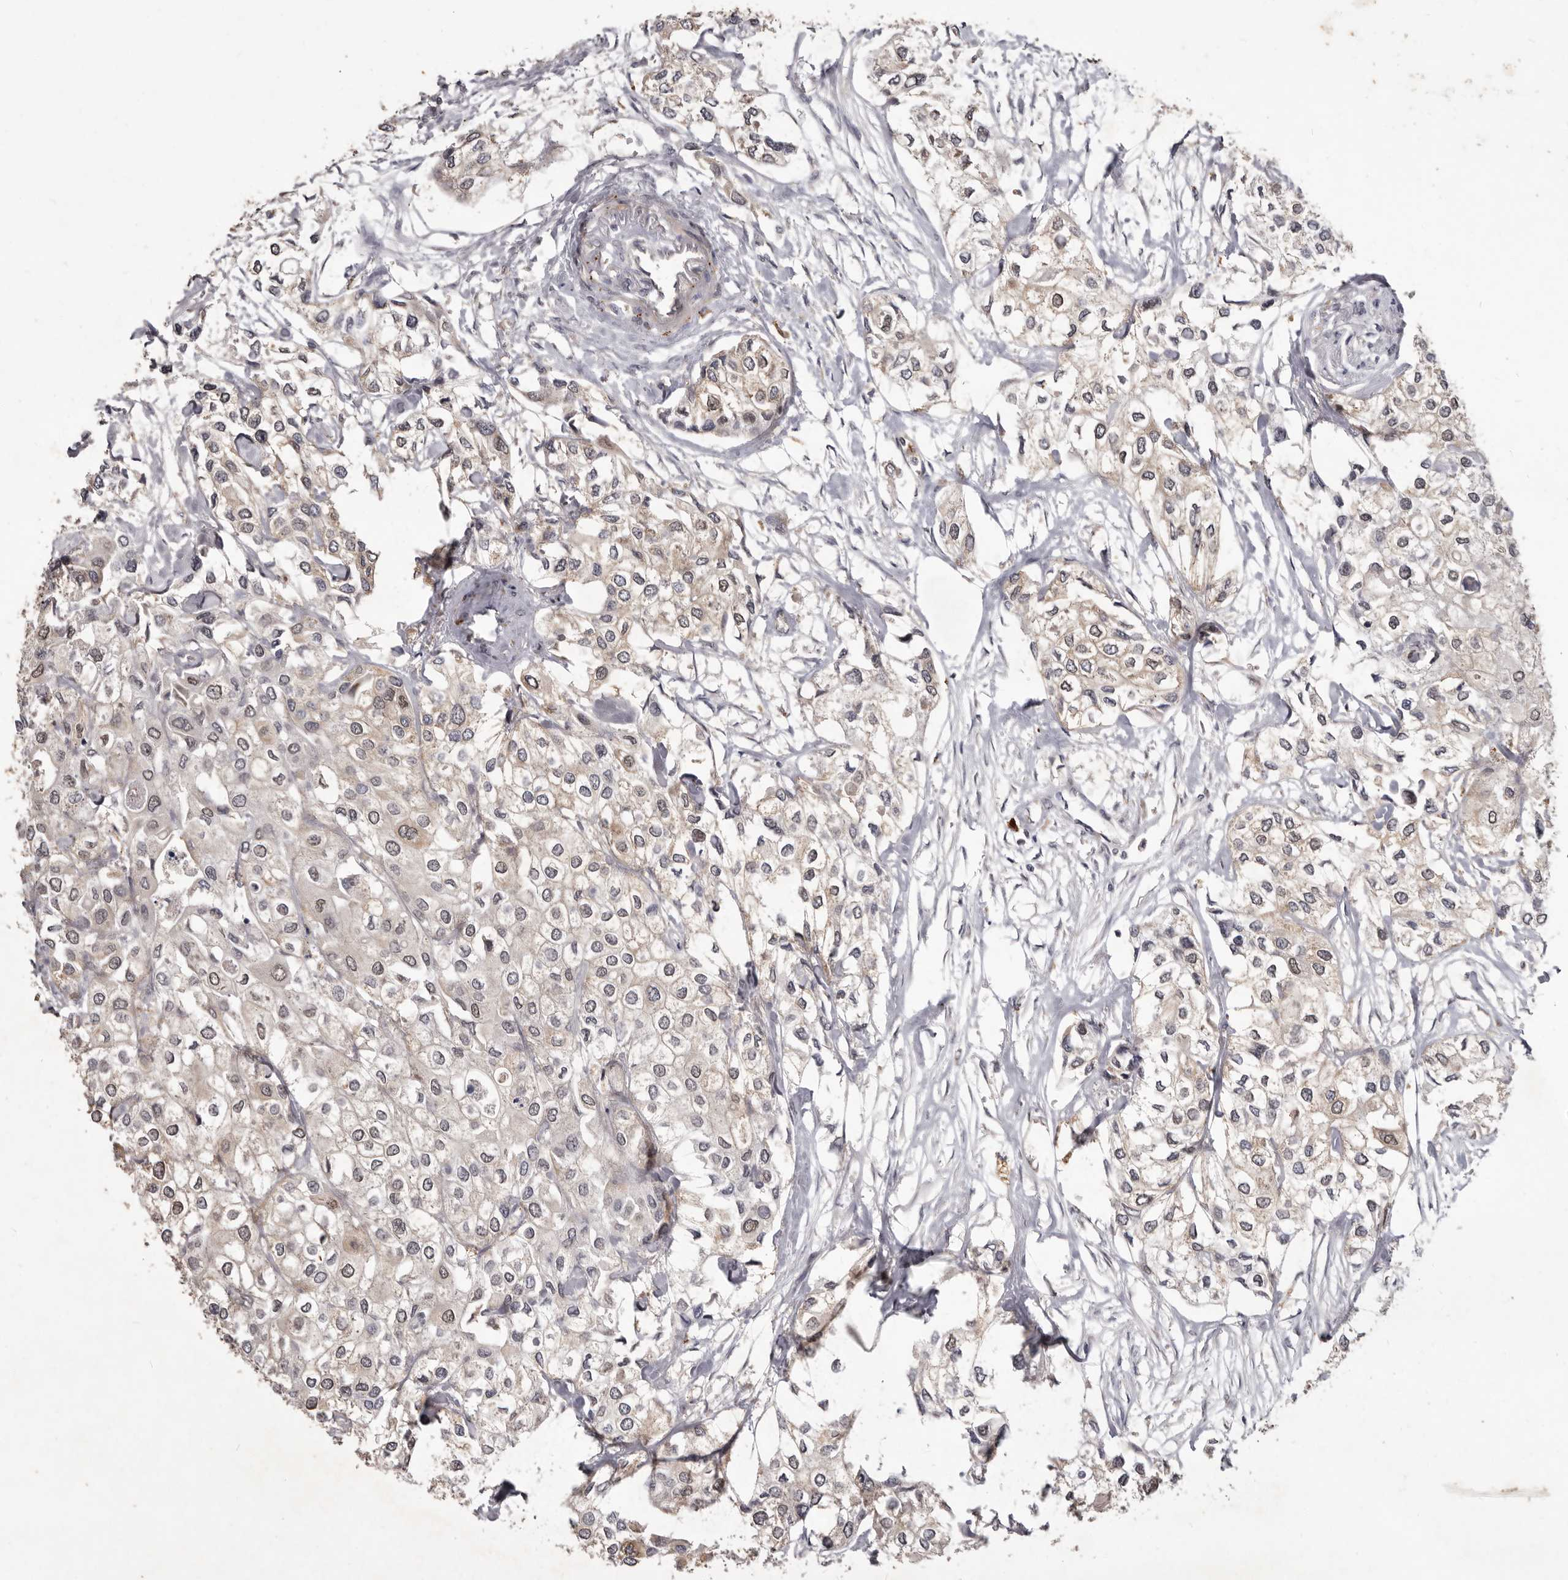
{"staining": {"intensity": "weak", "quantity": "<25%", "location": "cytoplasmic/membranous"}, "tissue": "urothelial cancer", "cell_type": "Tumor cells", "image_type": "cancer", "snomed": [{"axis": "morphology", "description": "Urothelial carcinoma, High grade"}, {"axis": "topography", "description": "Urinary bladder"}], "caption": "A high-resolution histopathology image shows immunohistochemistry staining of high-grade urothelial carcinoma, which demonstrates no significant positivity in tumor cells.", "gene": "ACLY", "patient": {"sex": "male", "age": 64}}